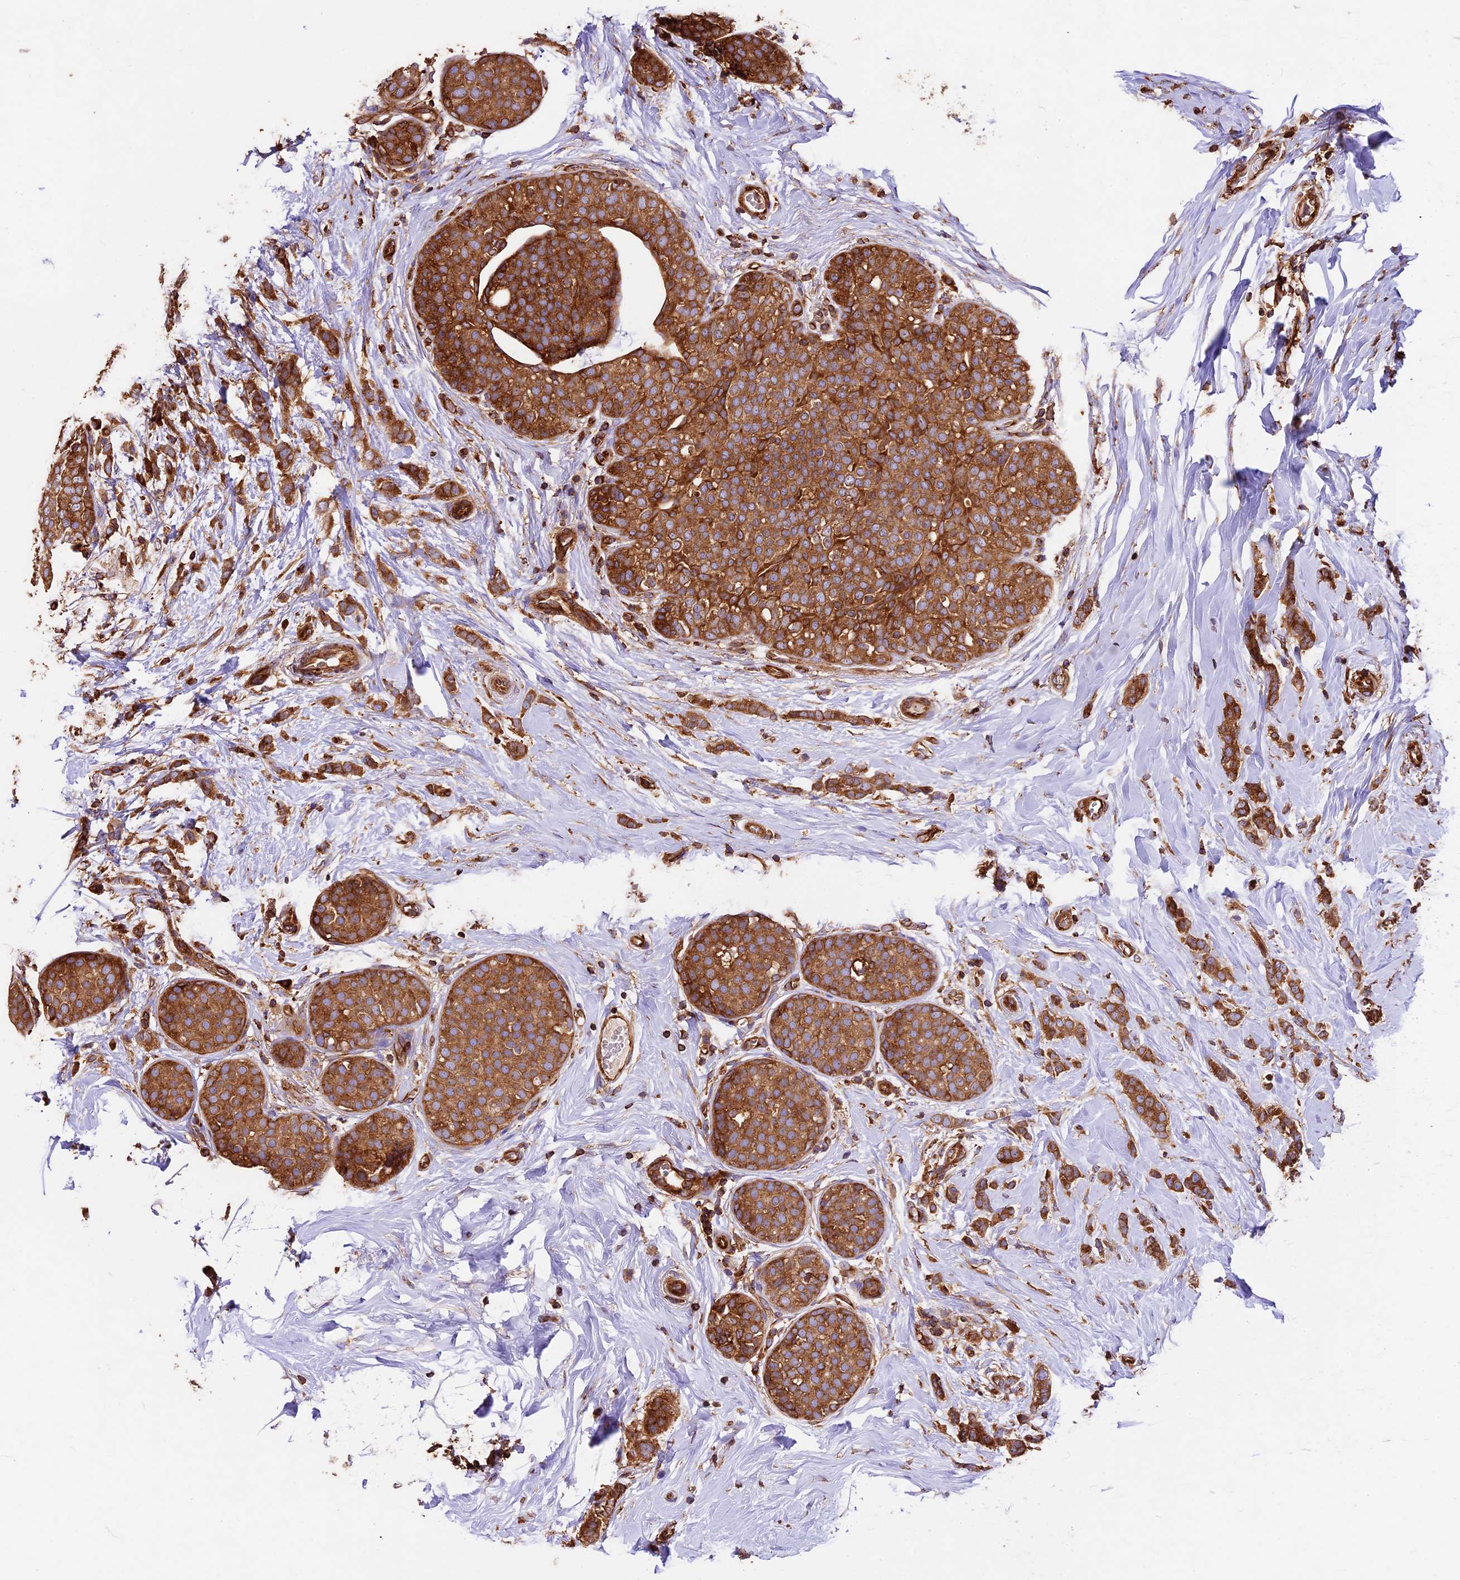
{"staining": {"intensity": "strong", "quantity": ">75%", "location": "cytoplasmic/membranous"}, "tissue": "breast cancer", "cell_type": "Tumor cells", "image_type": "cancer", "snomed": [{"axis": "morphology", "description": "Lobular carcinoma, in situ"}, {"axis": "morphology", "description": "Lobular carcinoma"}, {"axis": "topography", "description": "Breast"}], "caption": "Breast cancer stained with a protein marker demonstrates strong staining in tumor cells.", "gene": "KARS1", "patient": {"sex": "female", "age": 41}}